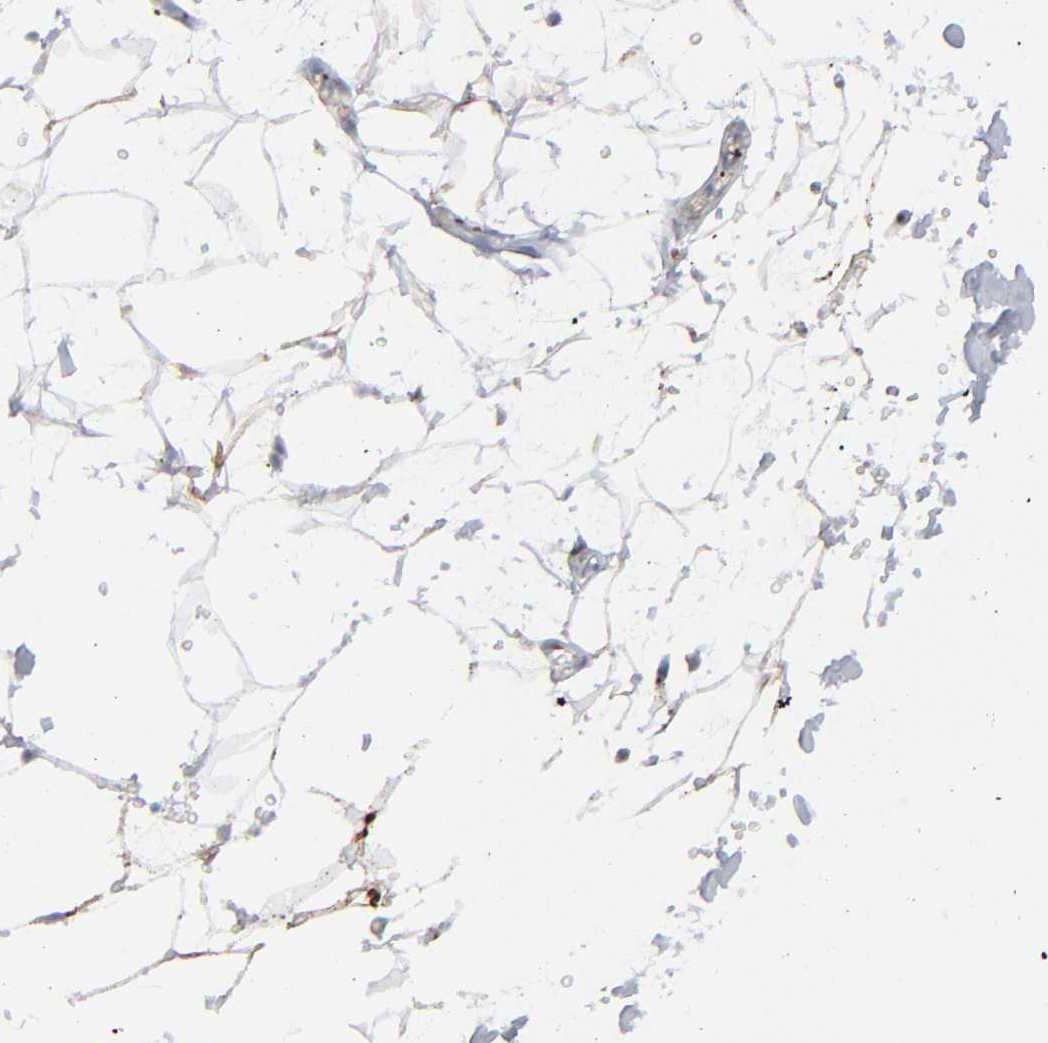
{"staining": {"intensity": "moderate", "quantity": "25%-75%", "location": "cytoplasmic/membranous"}, "tissue": "adipose tissue", "cell_type": "Adipocytes", "image_type": "normal", "snomed": [{"axis": "morphology", "description": "Normal tissue, NOS"}, {"axis": "topography", "description": "Soft tissue"}], "caption": "Adipose tissue stained with a protein marker reveals moderate staining in adipocytes.", "gene": "SPARC", "patient": {"sex": "male", "age": 72}}